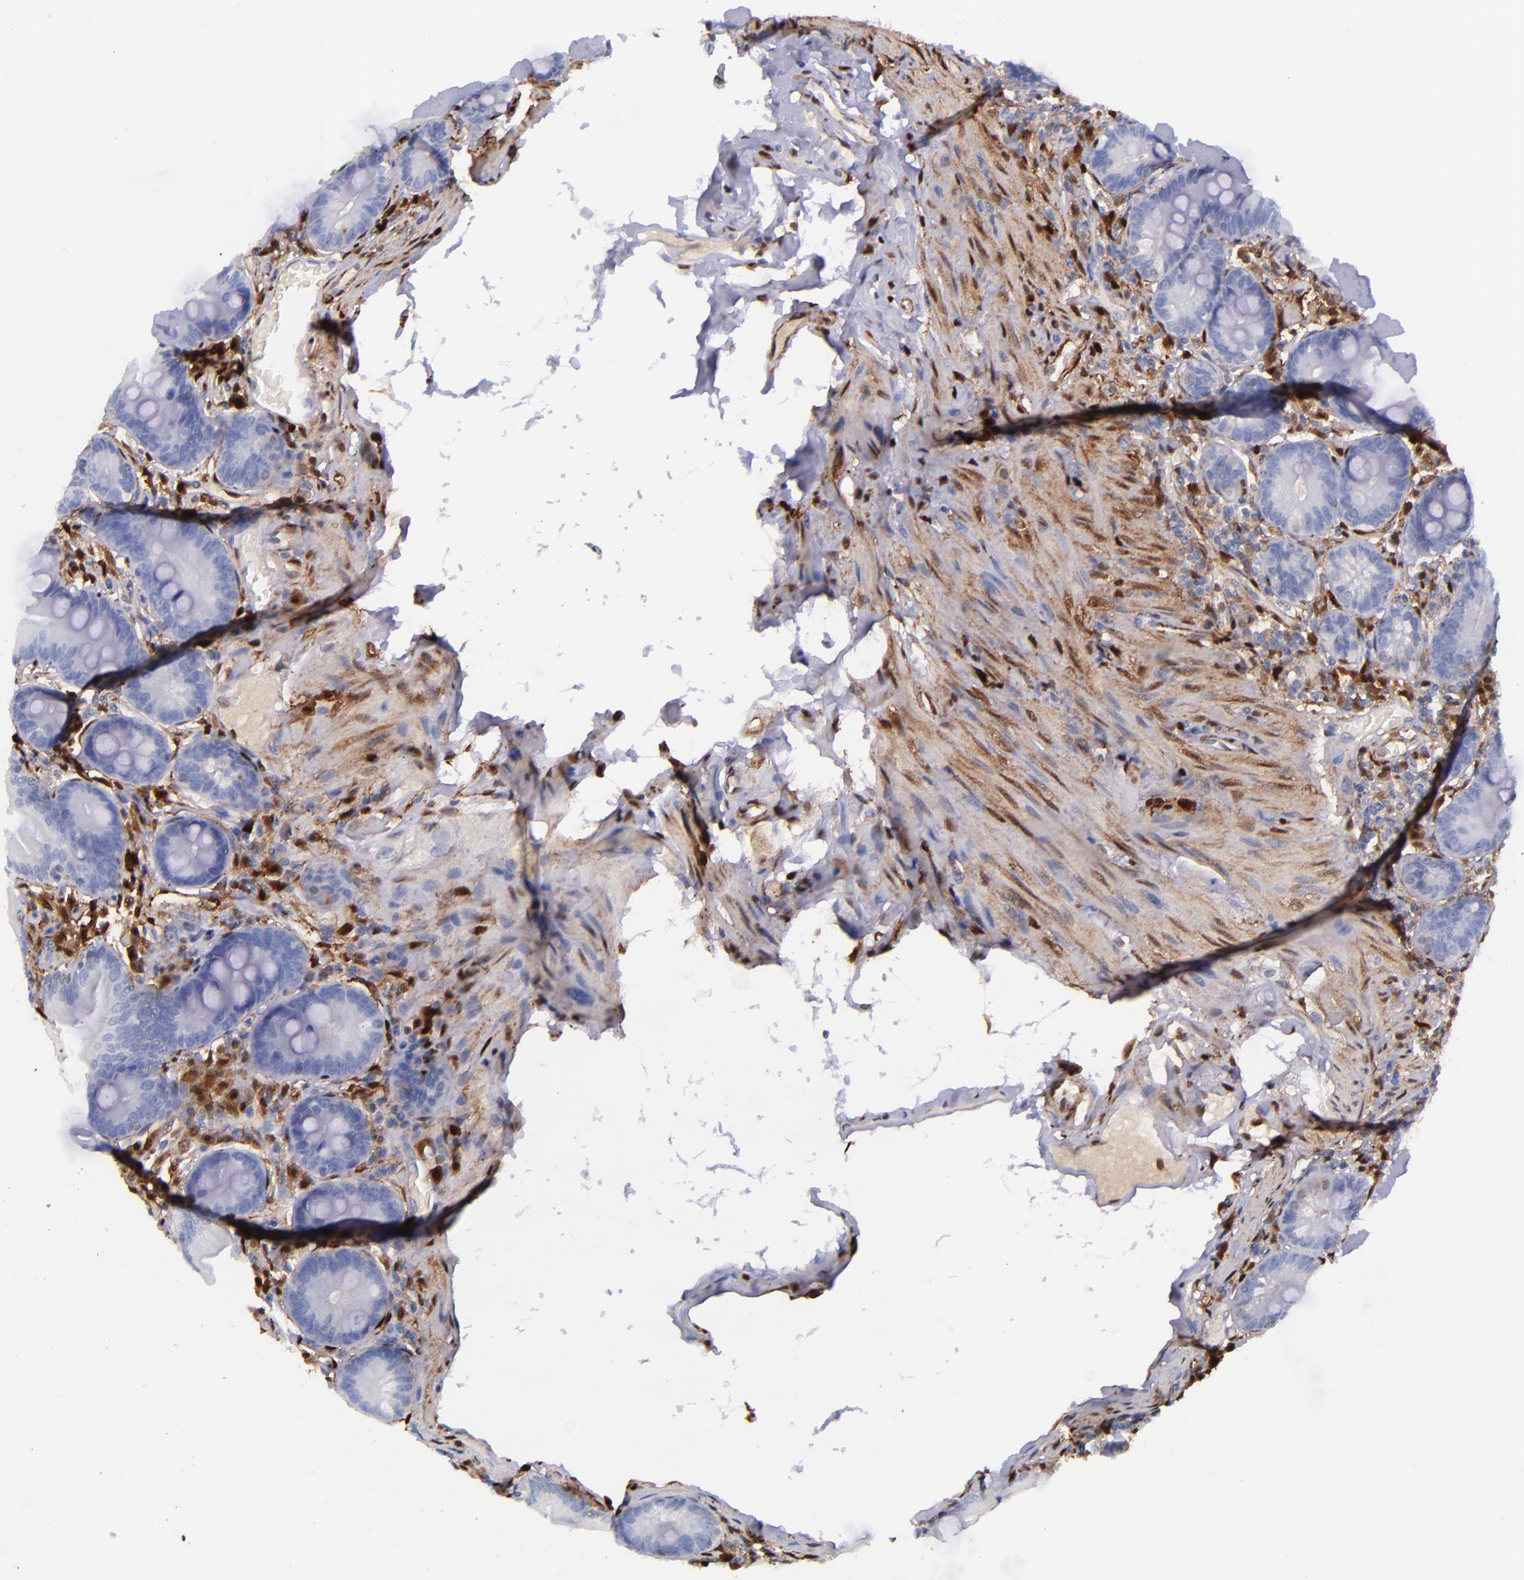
{"staining": {"intensity": "negative", "quantity": "none", "location": "none"}, "tissue": "duodenum", "cell_type": "Glandular cells", "image_type": "normal", "snomed": [{"axis": "morphology", "description": "Normal tissue, NOS"}, {"axis": "topography", "description": "Duodenum"}], "caption": "Immunohistochemistry histopathology image of benign duodenum stained for a protein (brown), which exhibits no staining in glandular cells.", "gene": "LGALS1", "patient": {"sex": "male", "age": 66}}